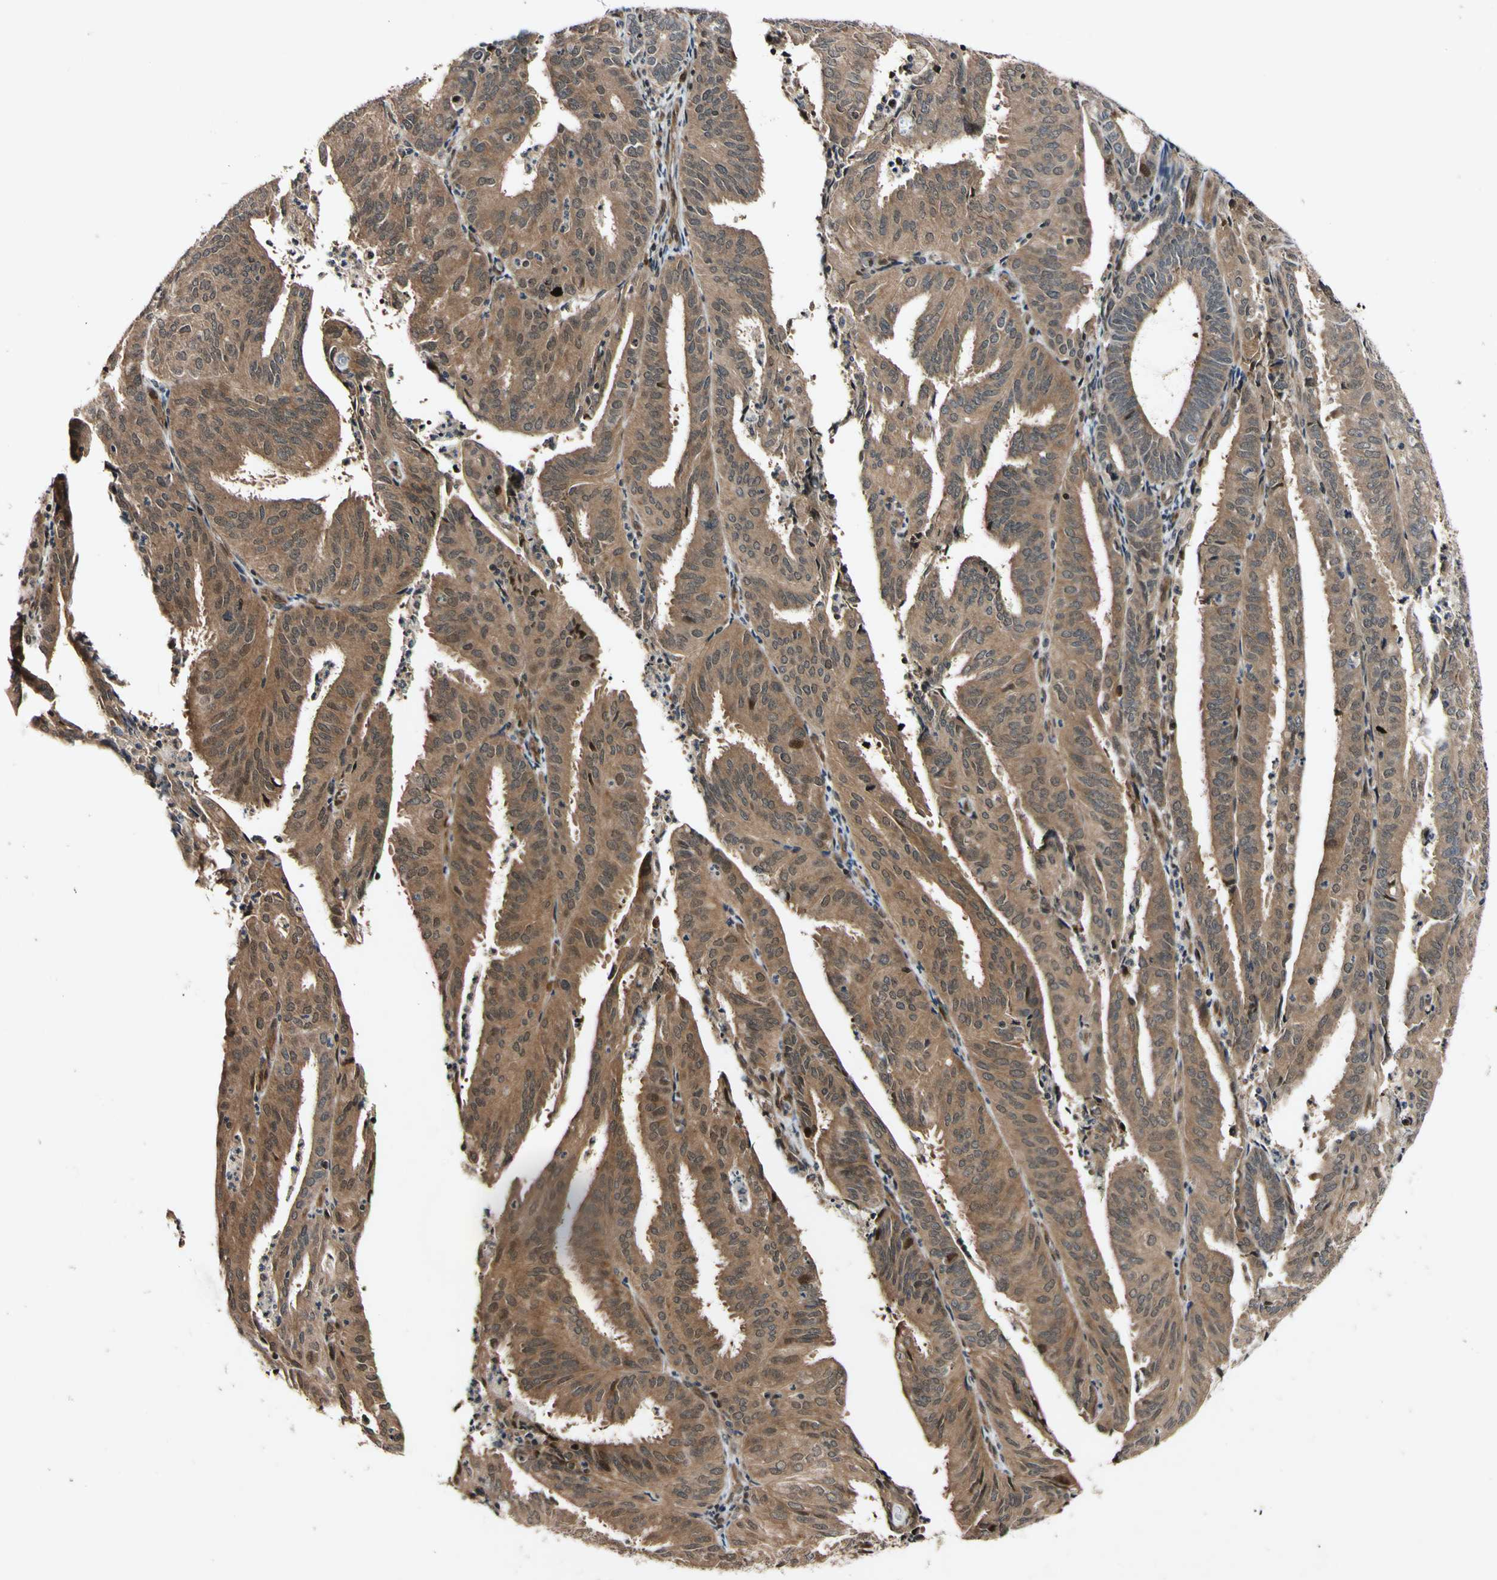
{"staining": {"intensity": "moderate", "quantity": ">75%", "location": "cytoplasmic/membranous"}, "tissue": "endometrial cancer", "cell_type": "Tumor cells", "image_type": "cancer", "snomed": [{"axis": "morphology", "description": "Adenocarcinoma, NOS"}, {"axis": "topography", "description": "Uterus"}], "caption": "The histopathology image reveals staining of adenocarcinoma (endometrial), revealing moderate cytoplasmic/membranous protein staining (brown color) within tumor cells.", "gene": "CSNK1E", "patient": {"sex": "female", "age": 60}}